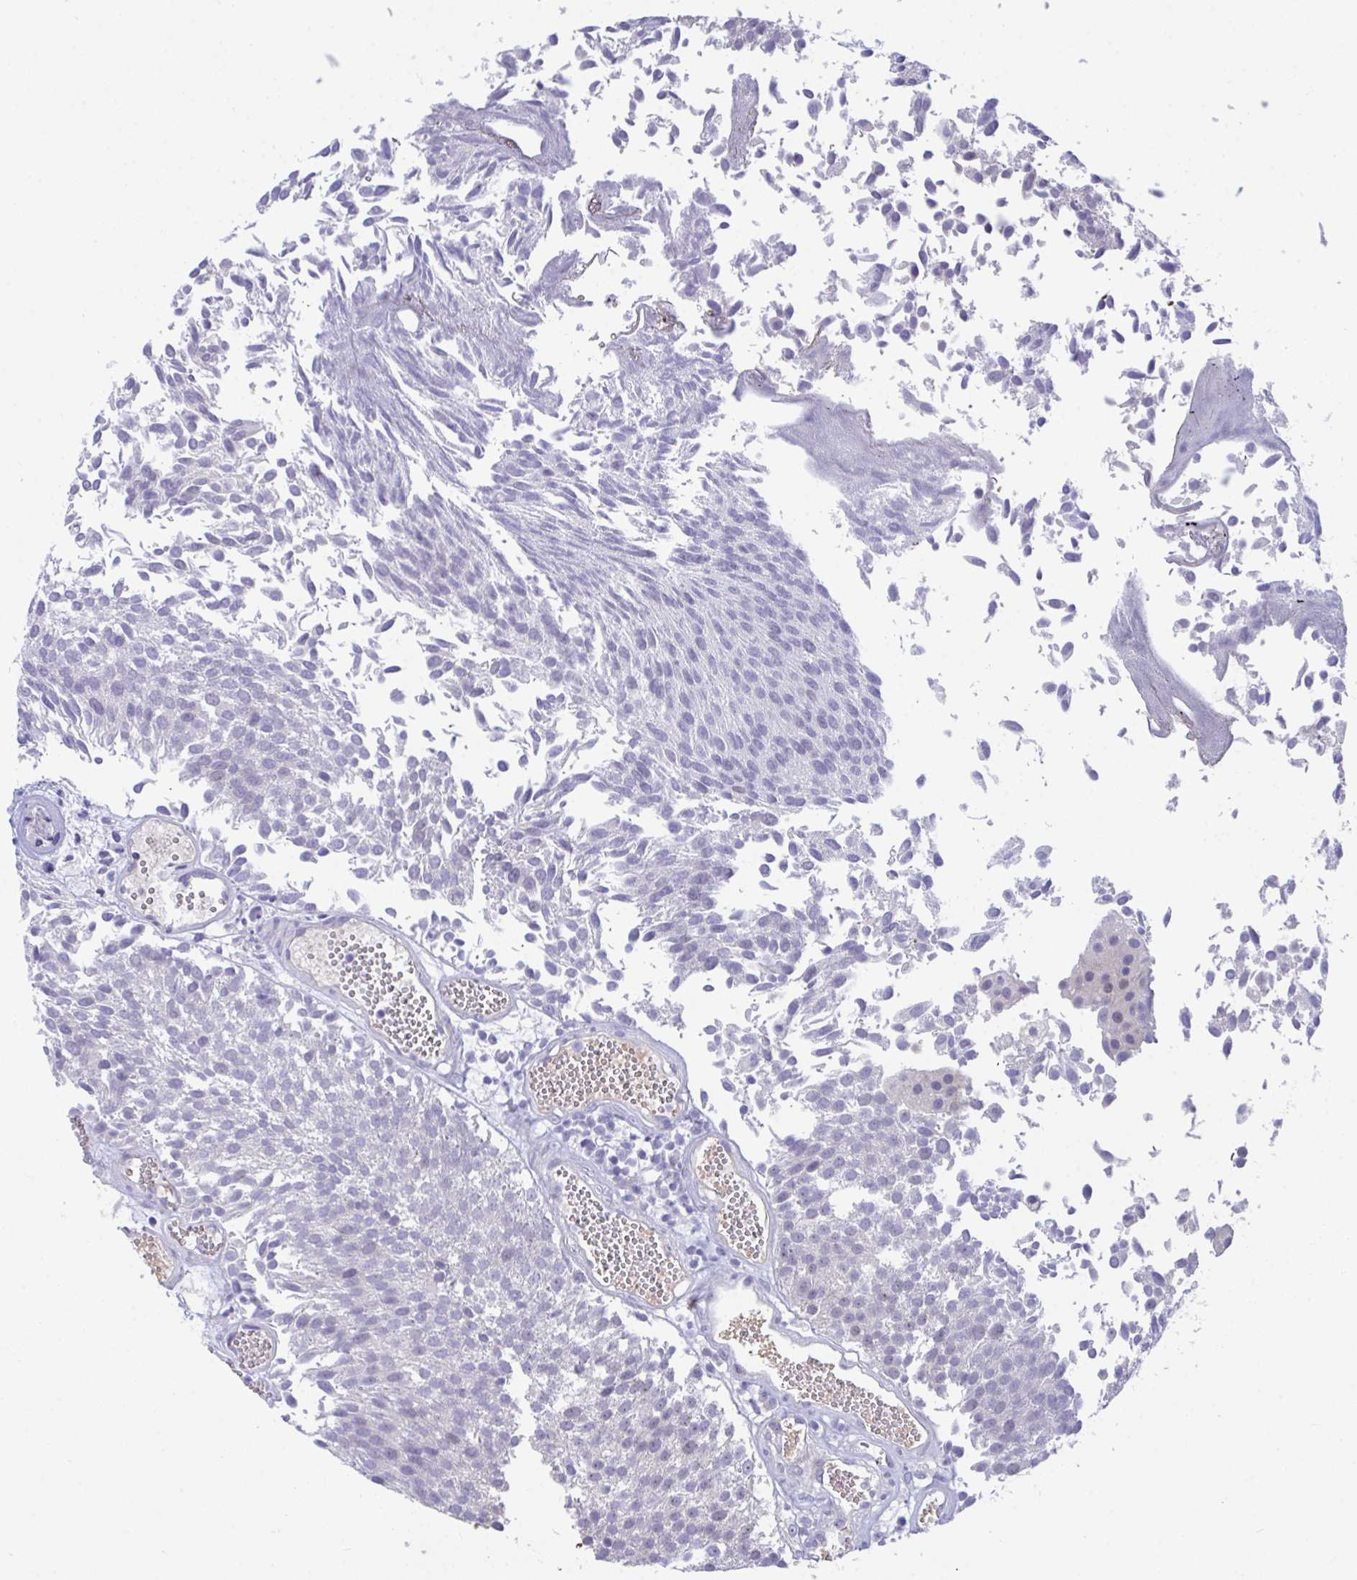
{"staining": {"intensity": "negative", "quantity": "none", "location": "none"}, "tissue": "urothelial cancer", "cell_type": "Tumor cells", "image_type": "cancer", "snomed": [{"axis": "morphology", "description": "Urothelial carcinoma, Low grade"}, {"axis": "topography", "description": "Urinary bladder"}], "caption": "This is an immunohistochemistry image of human urothelial cancer. There is no expression in tumor cells.", "gene": "CENPQ", "patient": {"sex": "female", "age": 79}}